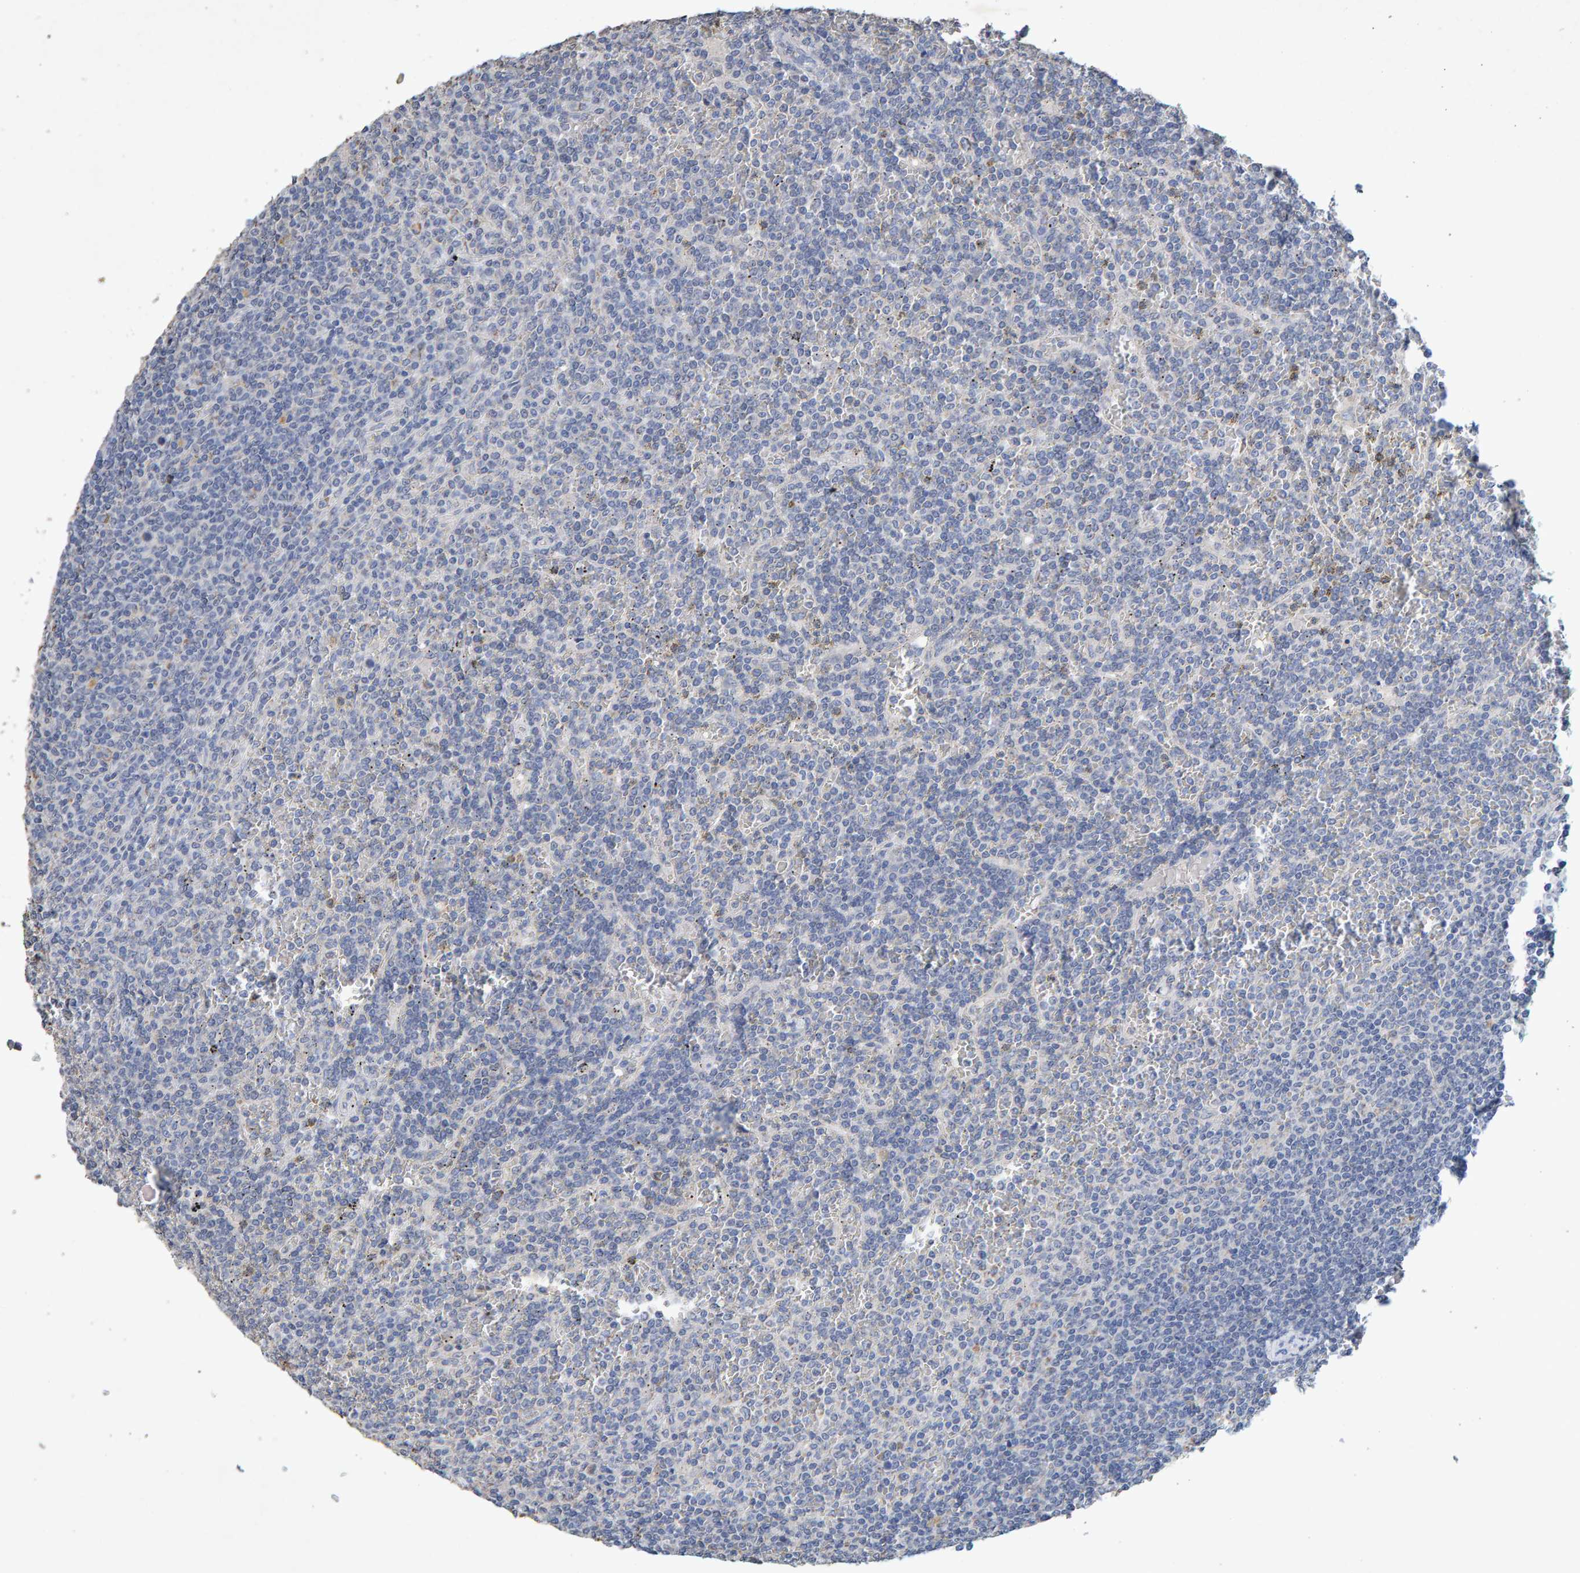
{"staining": {"intensity": "negative", "quantity": "none", "location": "none"}, "tissue": "lymphoma", "cell_type": "Tumor cells", "image_type": "cancer", "snomed": [{"axis": "morphology", "description": "Malignant lymphoma, non-Hodgkin's type, Low grade"}, {"axis": "topography", "description": "Spleen"}], "caption": "This is an immunohistochemistry micrograph of human malignant lymphoma, non-Hodgkin's type (low-grade). There is no staining in tumor cells.", "gene": "CTH", "patient": {"sex": "female", "age": 19}}